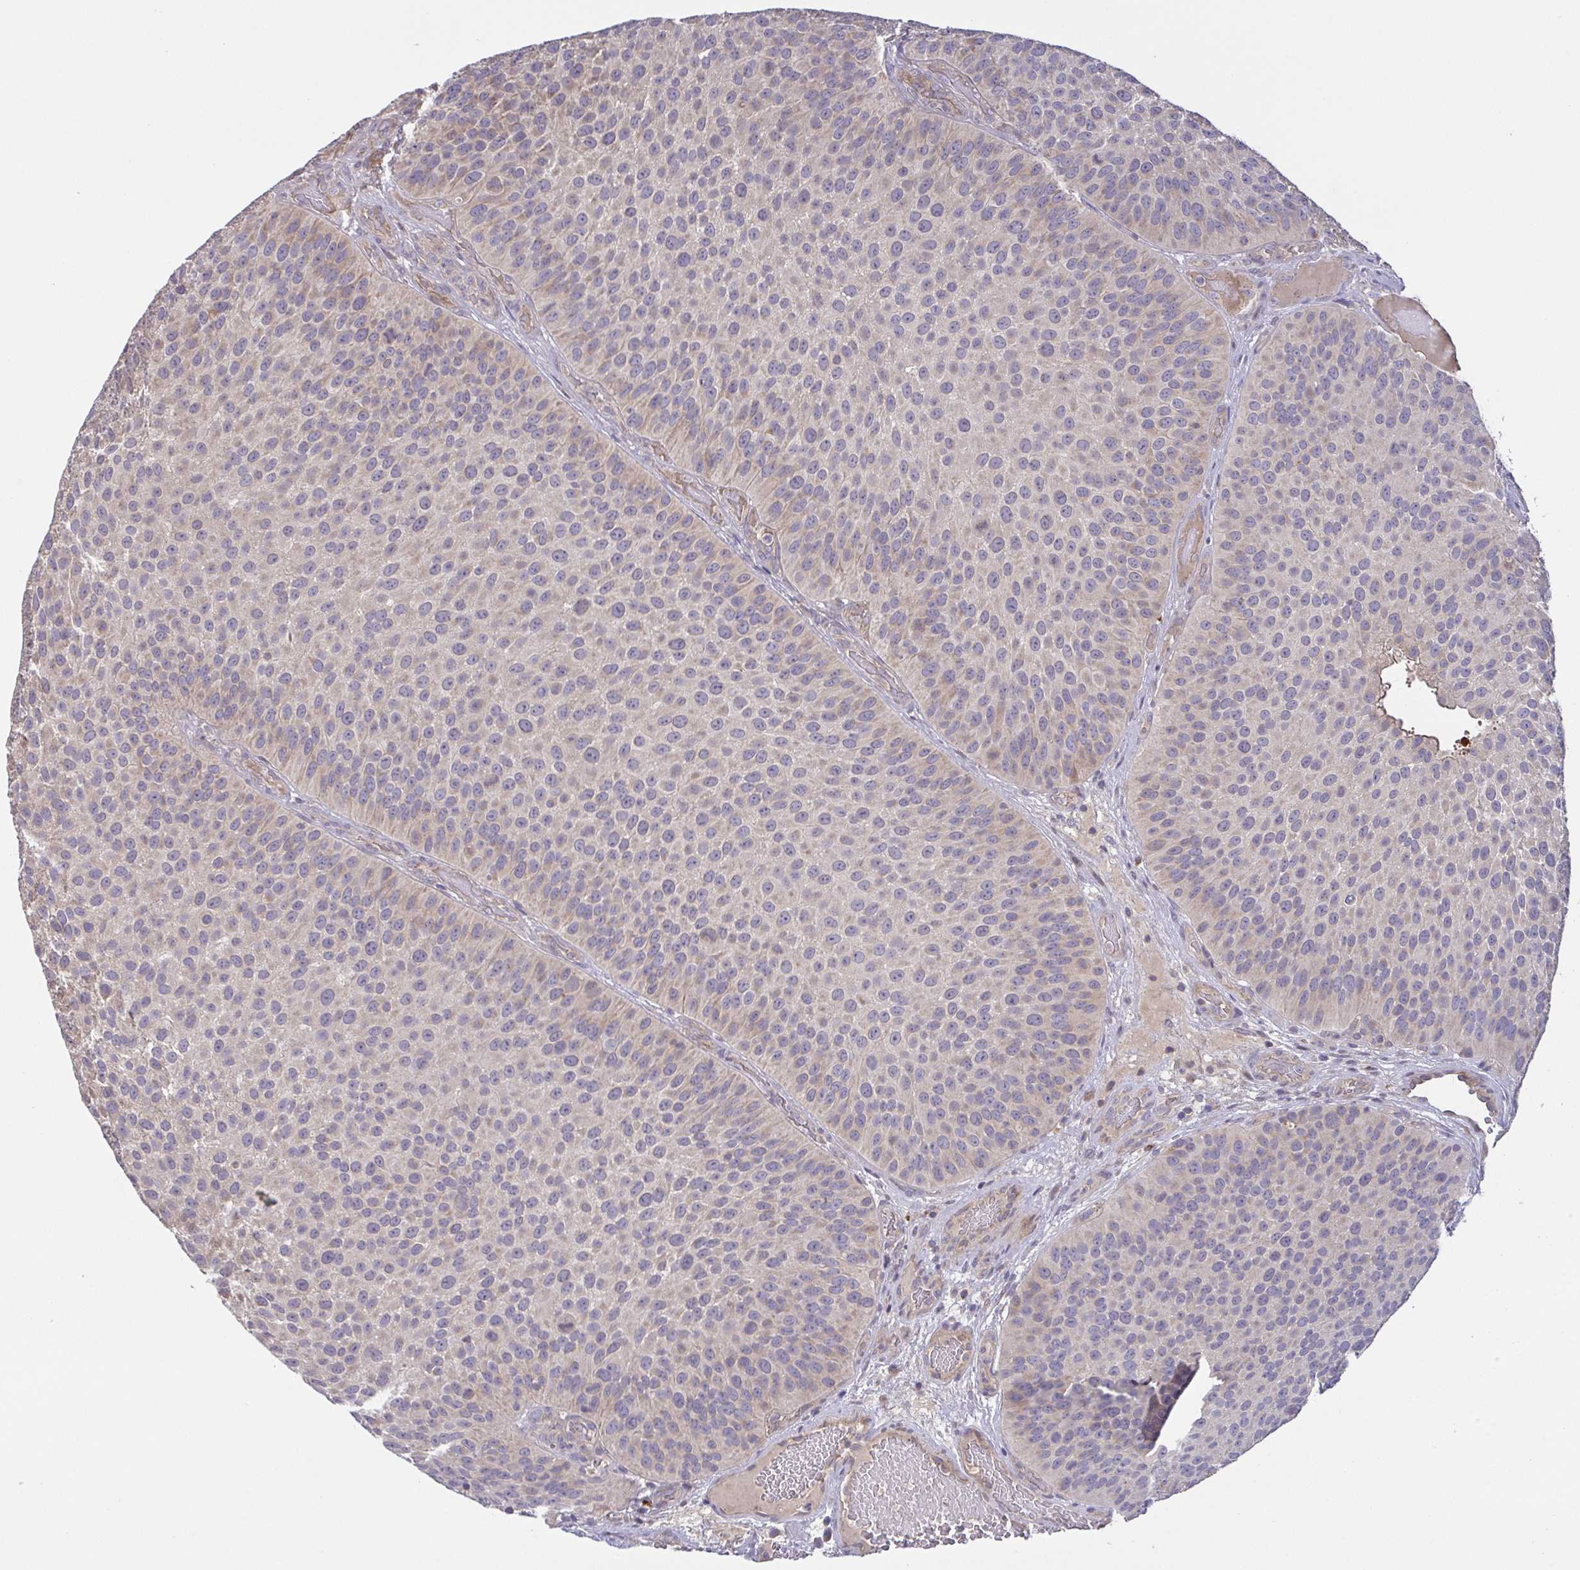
{"staining": {"intensity": "weak", "quantity": "<25%", "location": "cytoplasmic/membranous"}, "tissue": "urothelial cancer", "cell_type": "Tumor cells", "image_type": "cancer", "snomed": [{"axis": "morphology", "description": "Urothelial carcinoma, Low grade"}, {"axis": "topography", "description": "Urinary bladder"}], "caption": "There is no significant staining in tumor cells of urothelial carcinoma (low-grade).", "gene": "OSBPL7", "patient": {"sex": "male", "age": 76}}